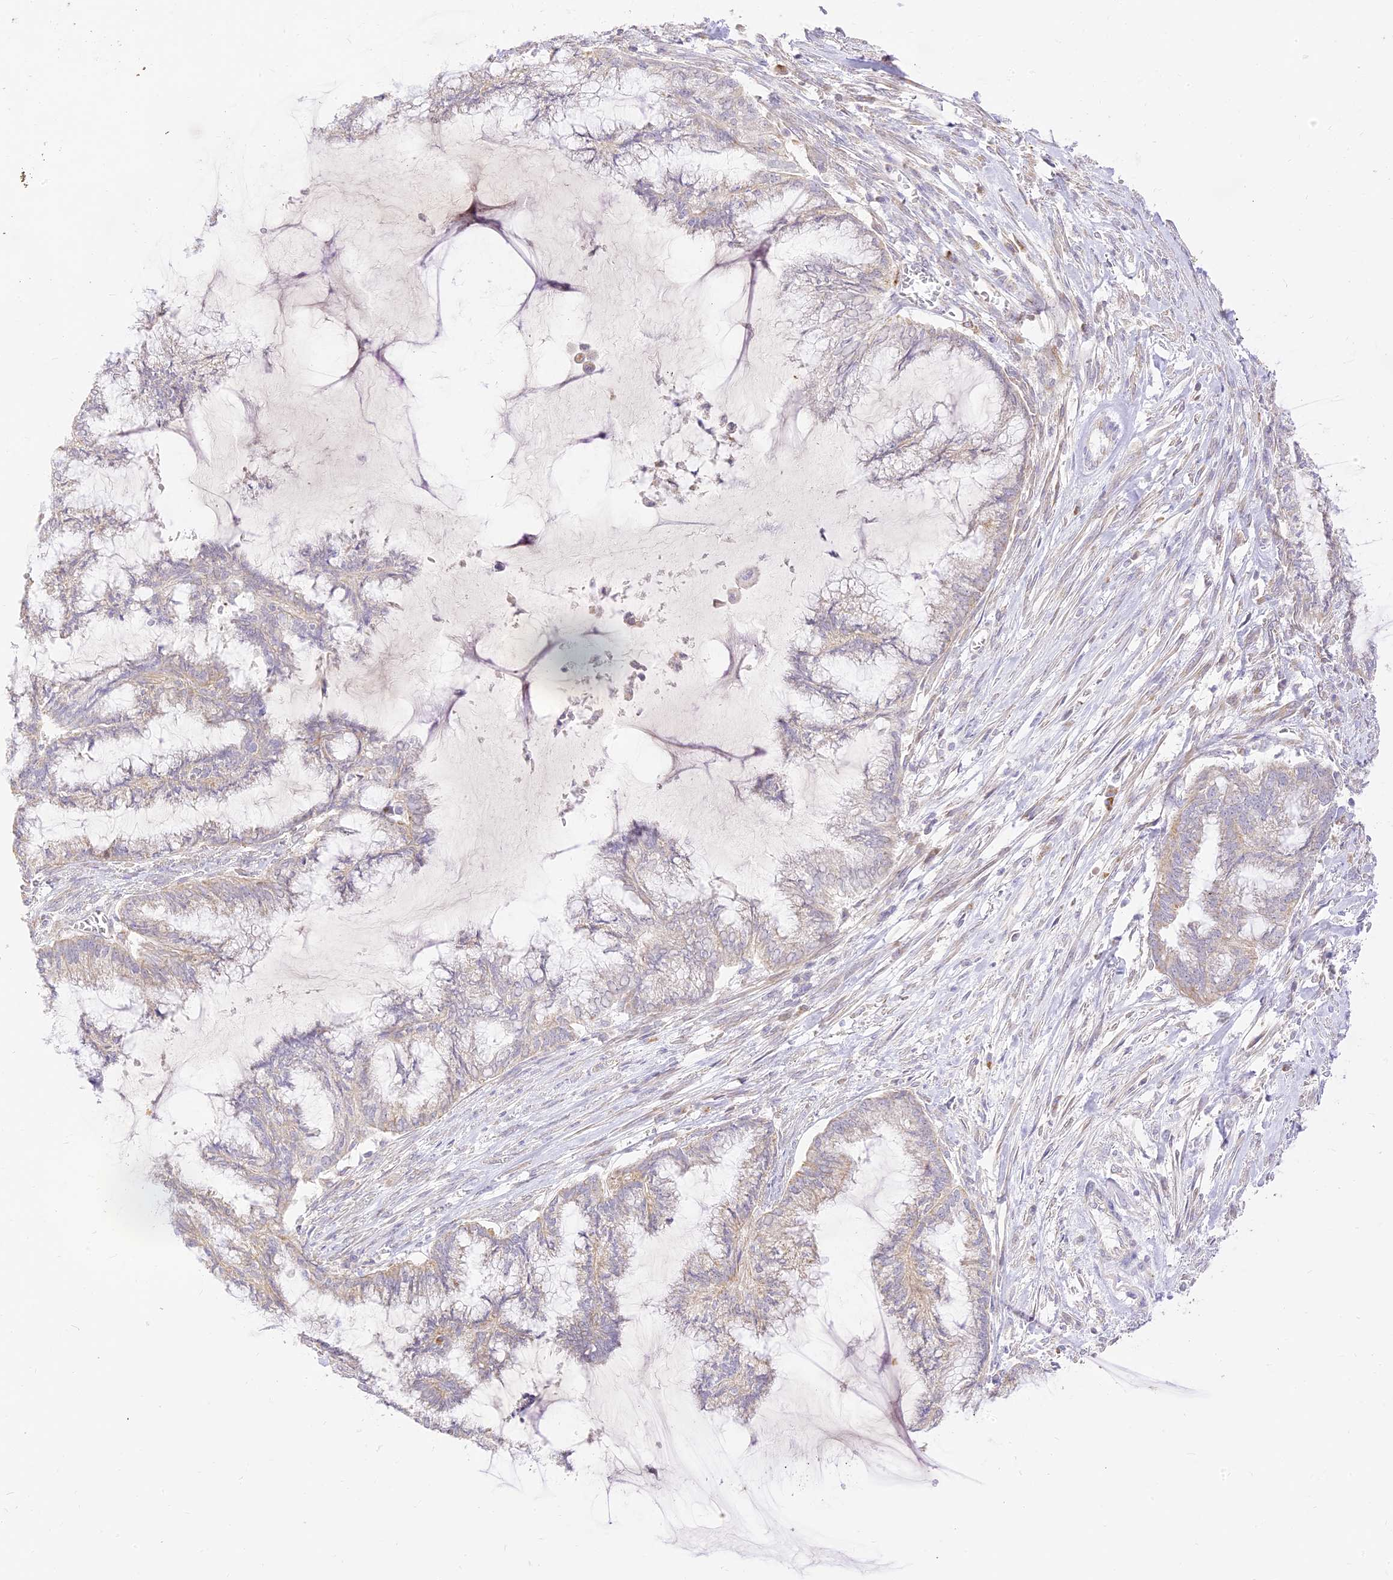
{"staining": {"intensity": "weak", "quantity": "<25%", "location": "cytoplasmic/membranous"}, "tissue": "endometrial cancer", "cell_type": "Tumor cells", "image_type": "cancer", "snomed": [{"axis": "morphology", "description": "Adenocarcinoma, NOS"}, {"axis": "topography", "description": "Endometrium"}], "caption": "The immunohistochemistry photomicrograph has no significant staining in tumor cells of endometrial cancer tissue.", "gene": "LRRC15", "patient": {"sex": "female", "age": 86}}